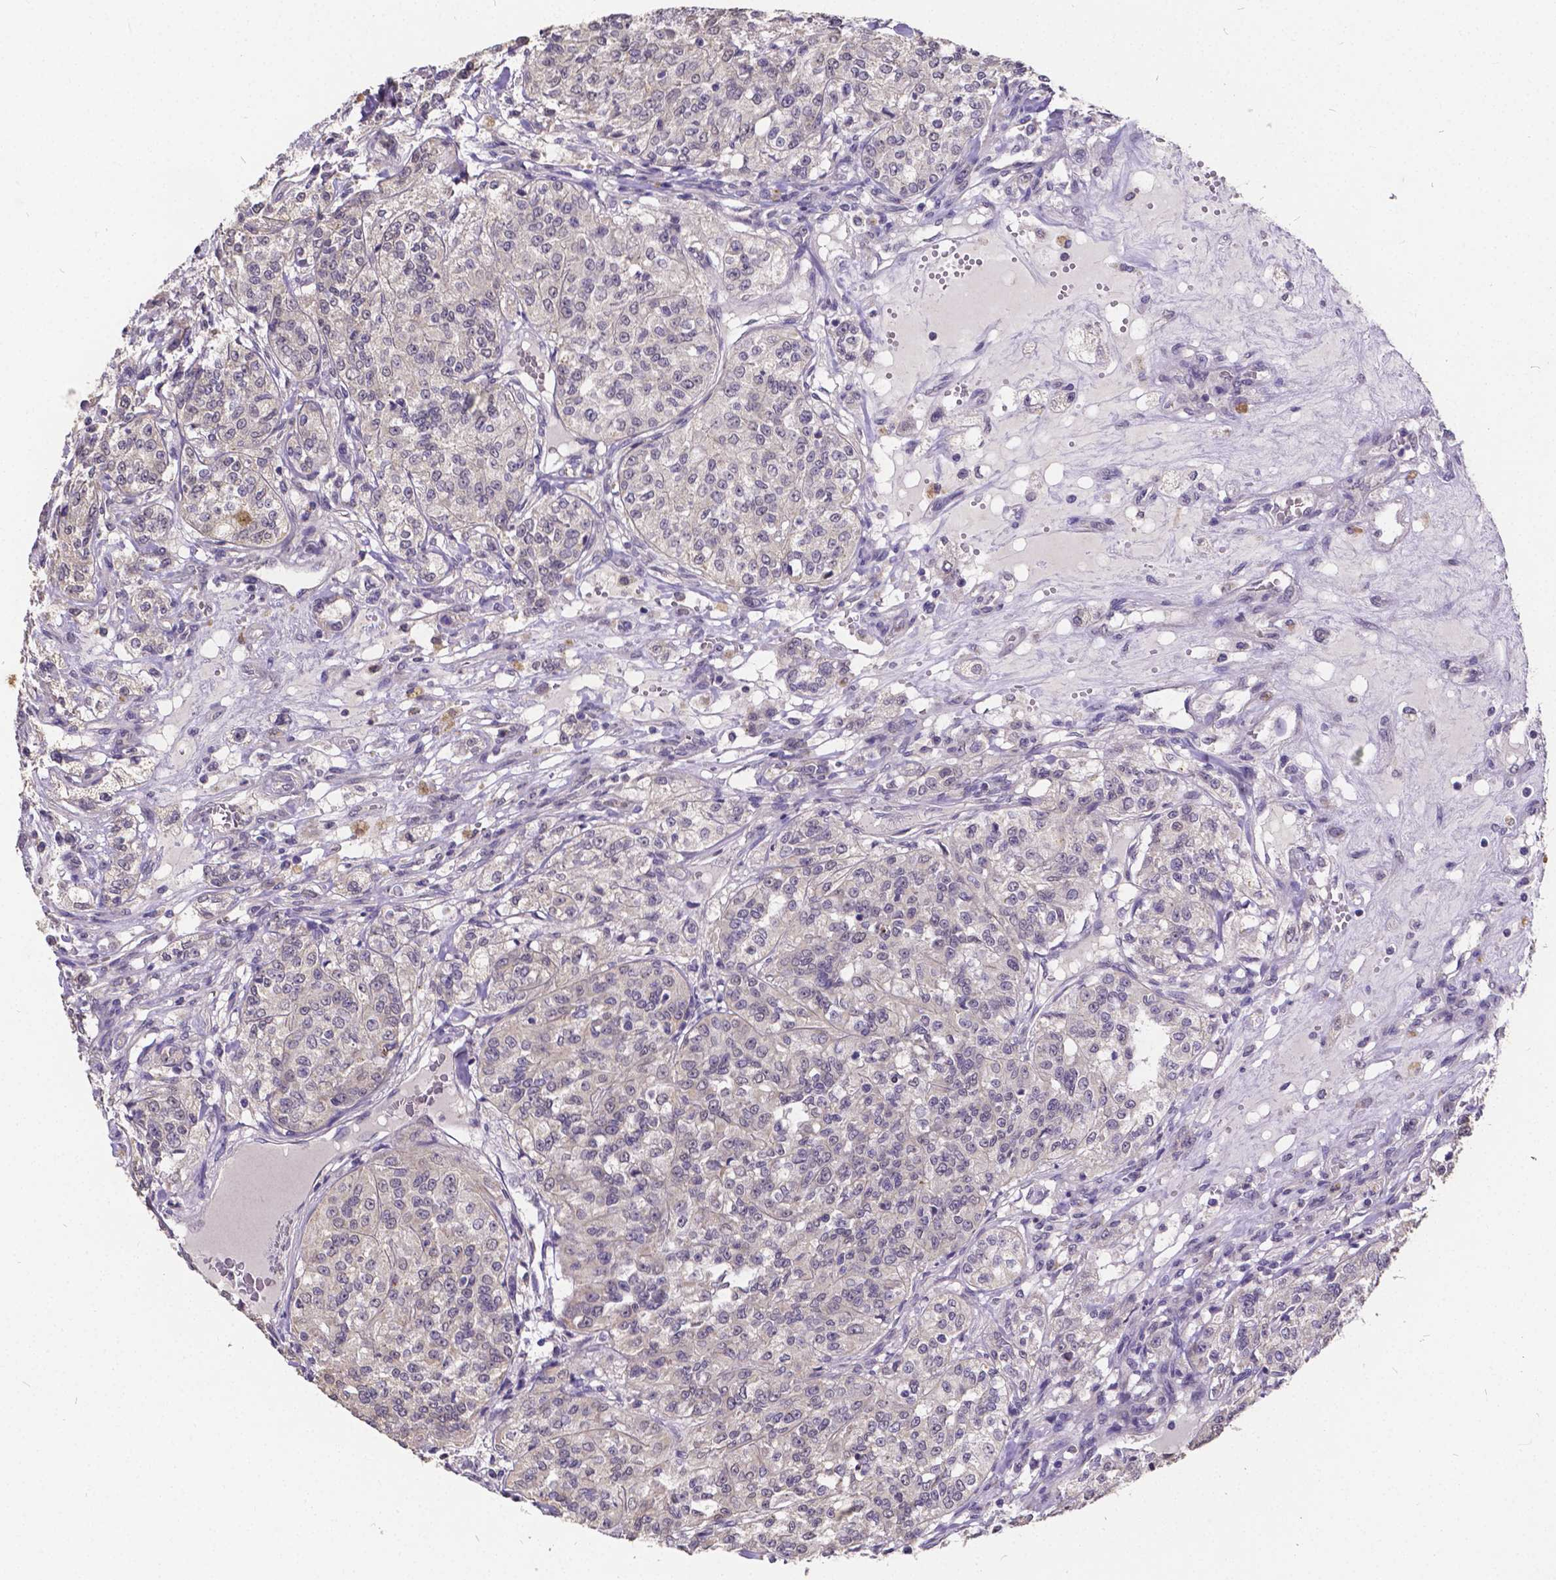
{"staining": {"intensity": "negative", "quantity": "none", "location": "none"}, "tissue": "renal cancer", "cell_type": "Tumor cells", "image_type": "cancer", "snomed": [{"axis": "morphology", "description": "Adenocarcinoma, NOS"}, {"axis": "topography", "description": "Kidney"}], "caption": "High power microscopy image of an IHC image of renal cancer, revealing no significant expression in tumor cells.", "gene": "CTNNA2", "patient": {"sex": "female", "age": 63}}